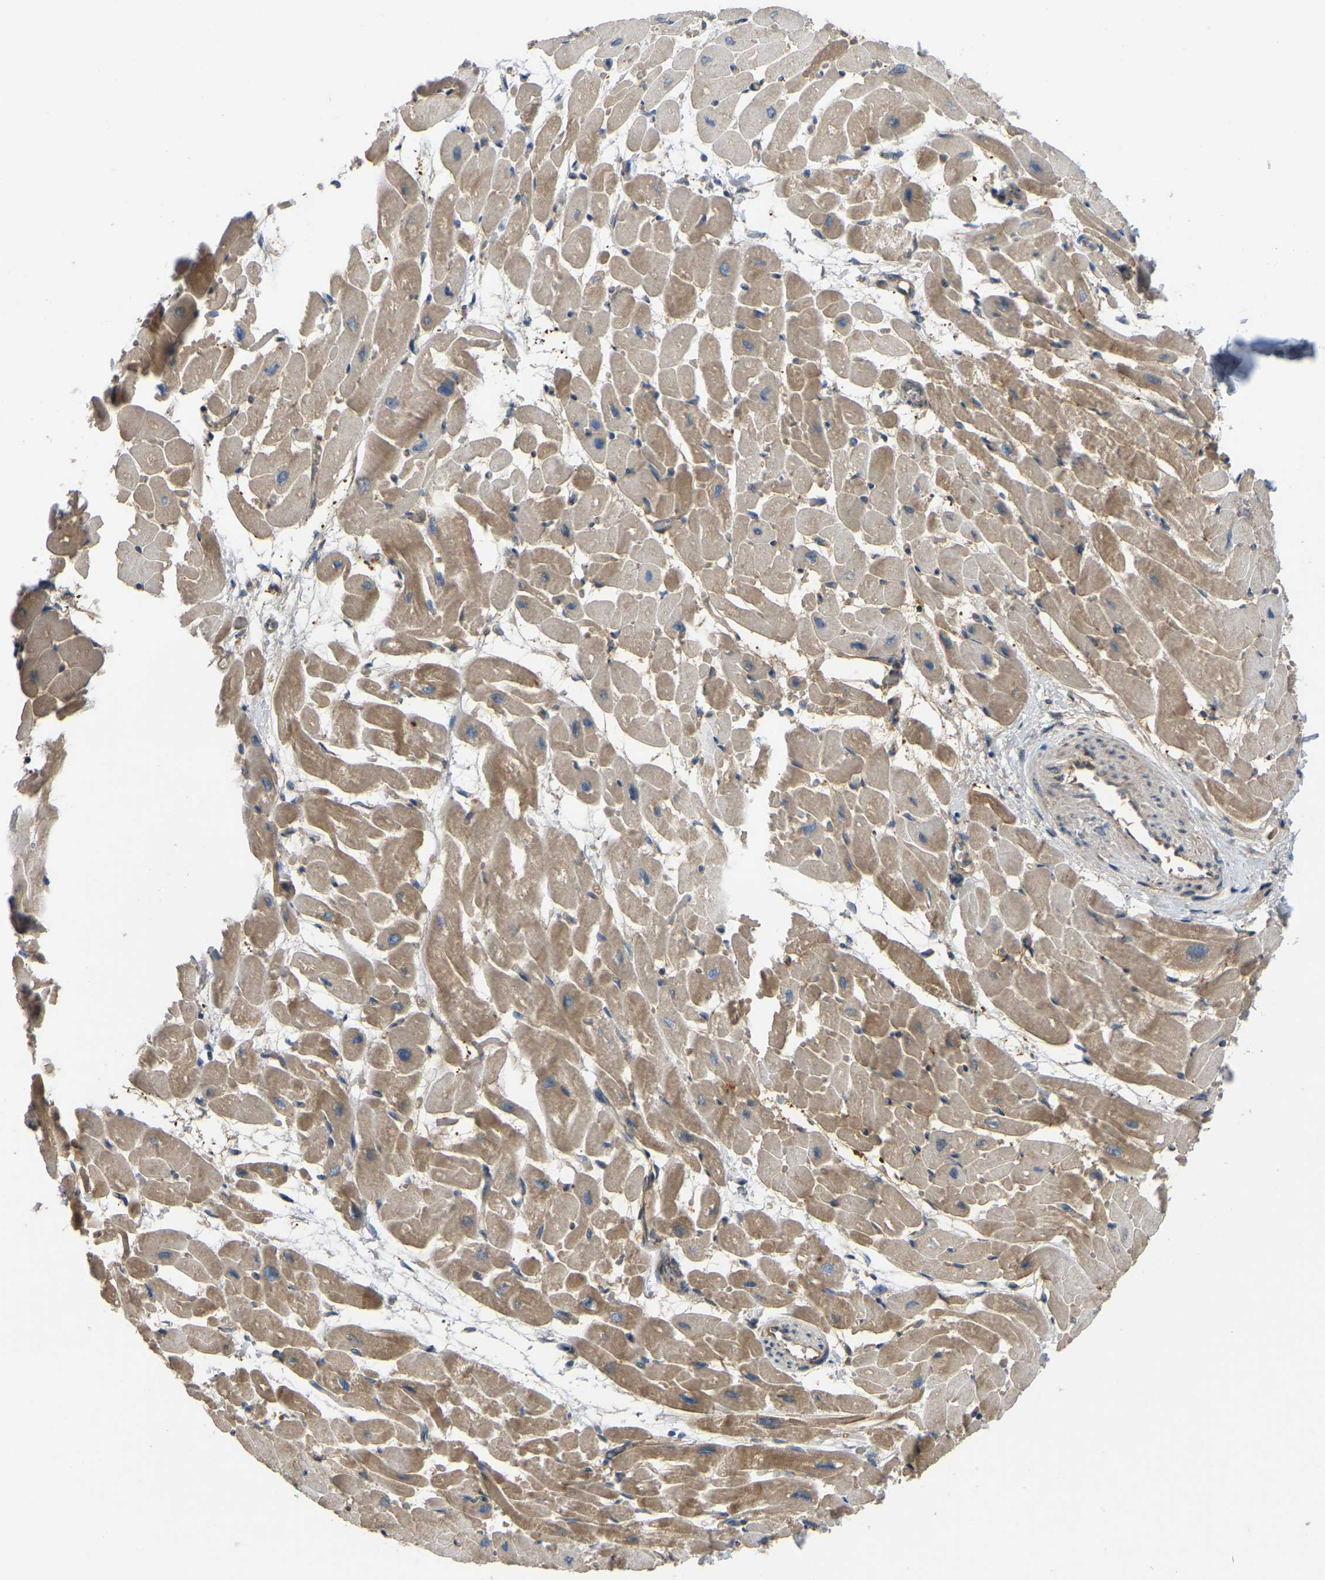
{"staining": {"intensity": "moderate", "quantity": ">75%", "location": "cytoplasmic/membranous"}, "tissue": "heart muscle", "cell_type": "Cardiomyocytes", "image_type": "normal", "snomed": [{"axis": "morphology", "description": "Normal tissue, NOS"}, {"axis": "topography", "description": "Heart"}], "caption": "Immunohistochemical staining of normal heart muscle demonstrates moderate cytoplasmic/membranous protein expression in about >75% of cardiomyocytes.", "gene": "C21orf91", "patient": {"sex": "male", "age": 45}}